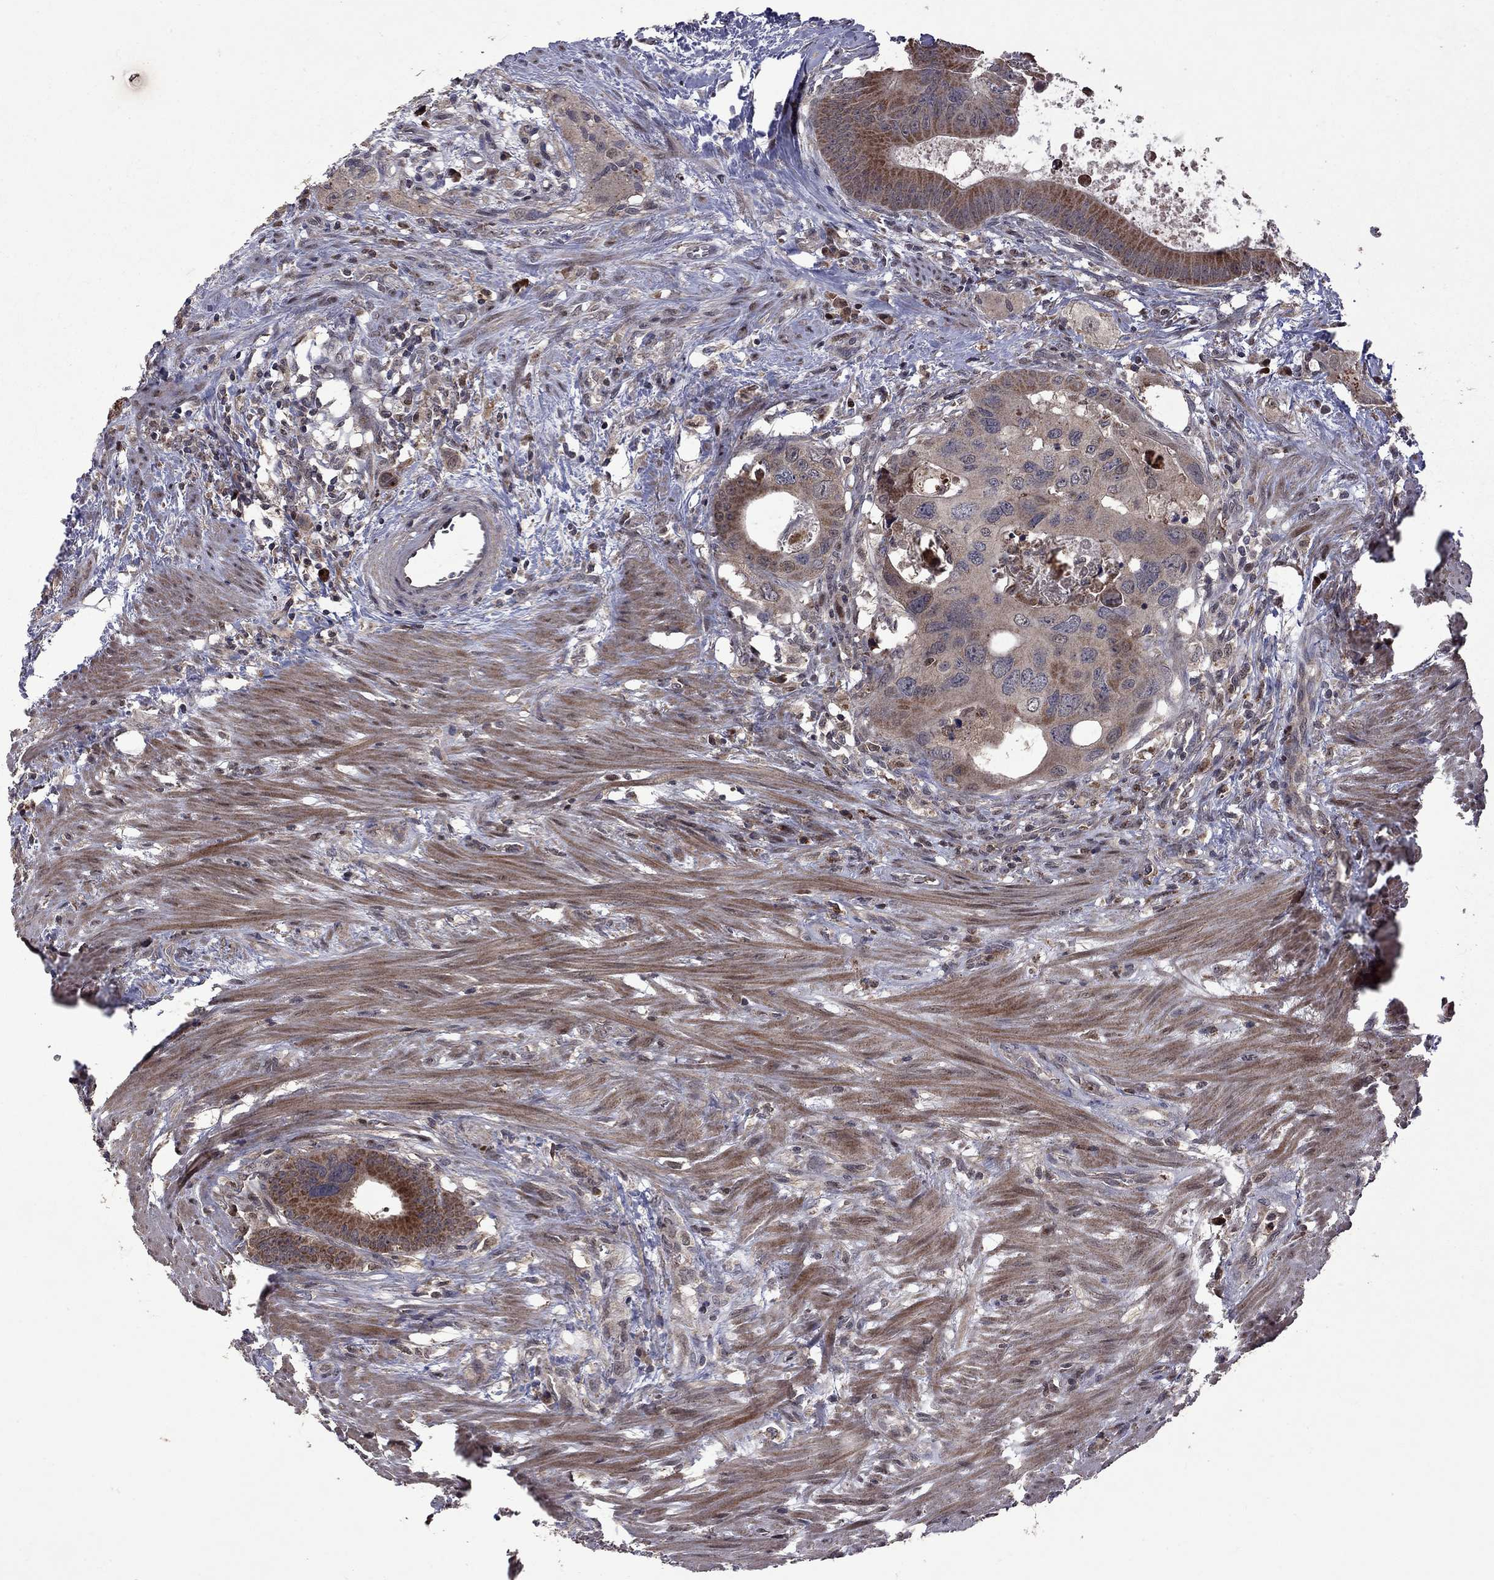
{"staining": {"intensity": "moderate", "quantity": "<25%", "location": "cytoplasmic/membranous"}, "tissue": "colorectal cancer", "cell_type": "Tumor cells", "image_type": "cancer", "snomed": [{"axis": "morphology", "description": "Adenocarcinoma, NOS"}, {"axis": "topography", "description": "Rectum"}], "caption": "About <25% of tumor cells in colorectal cancer (adenocarcinoma) reveal moderate cytoplasmic/membranous protein expression as visualized by brown immunohistochemical staining.", "gene": "IPP", "patient": {"sex": "male", "age": 64}}